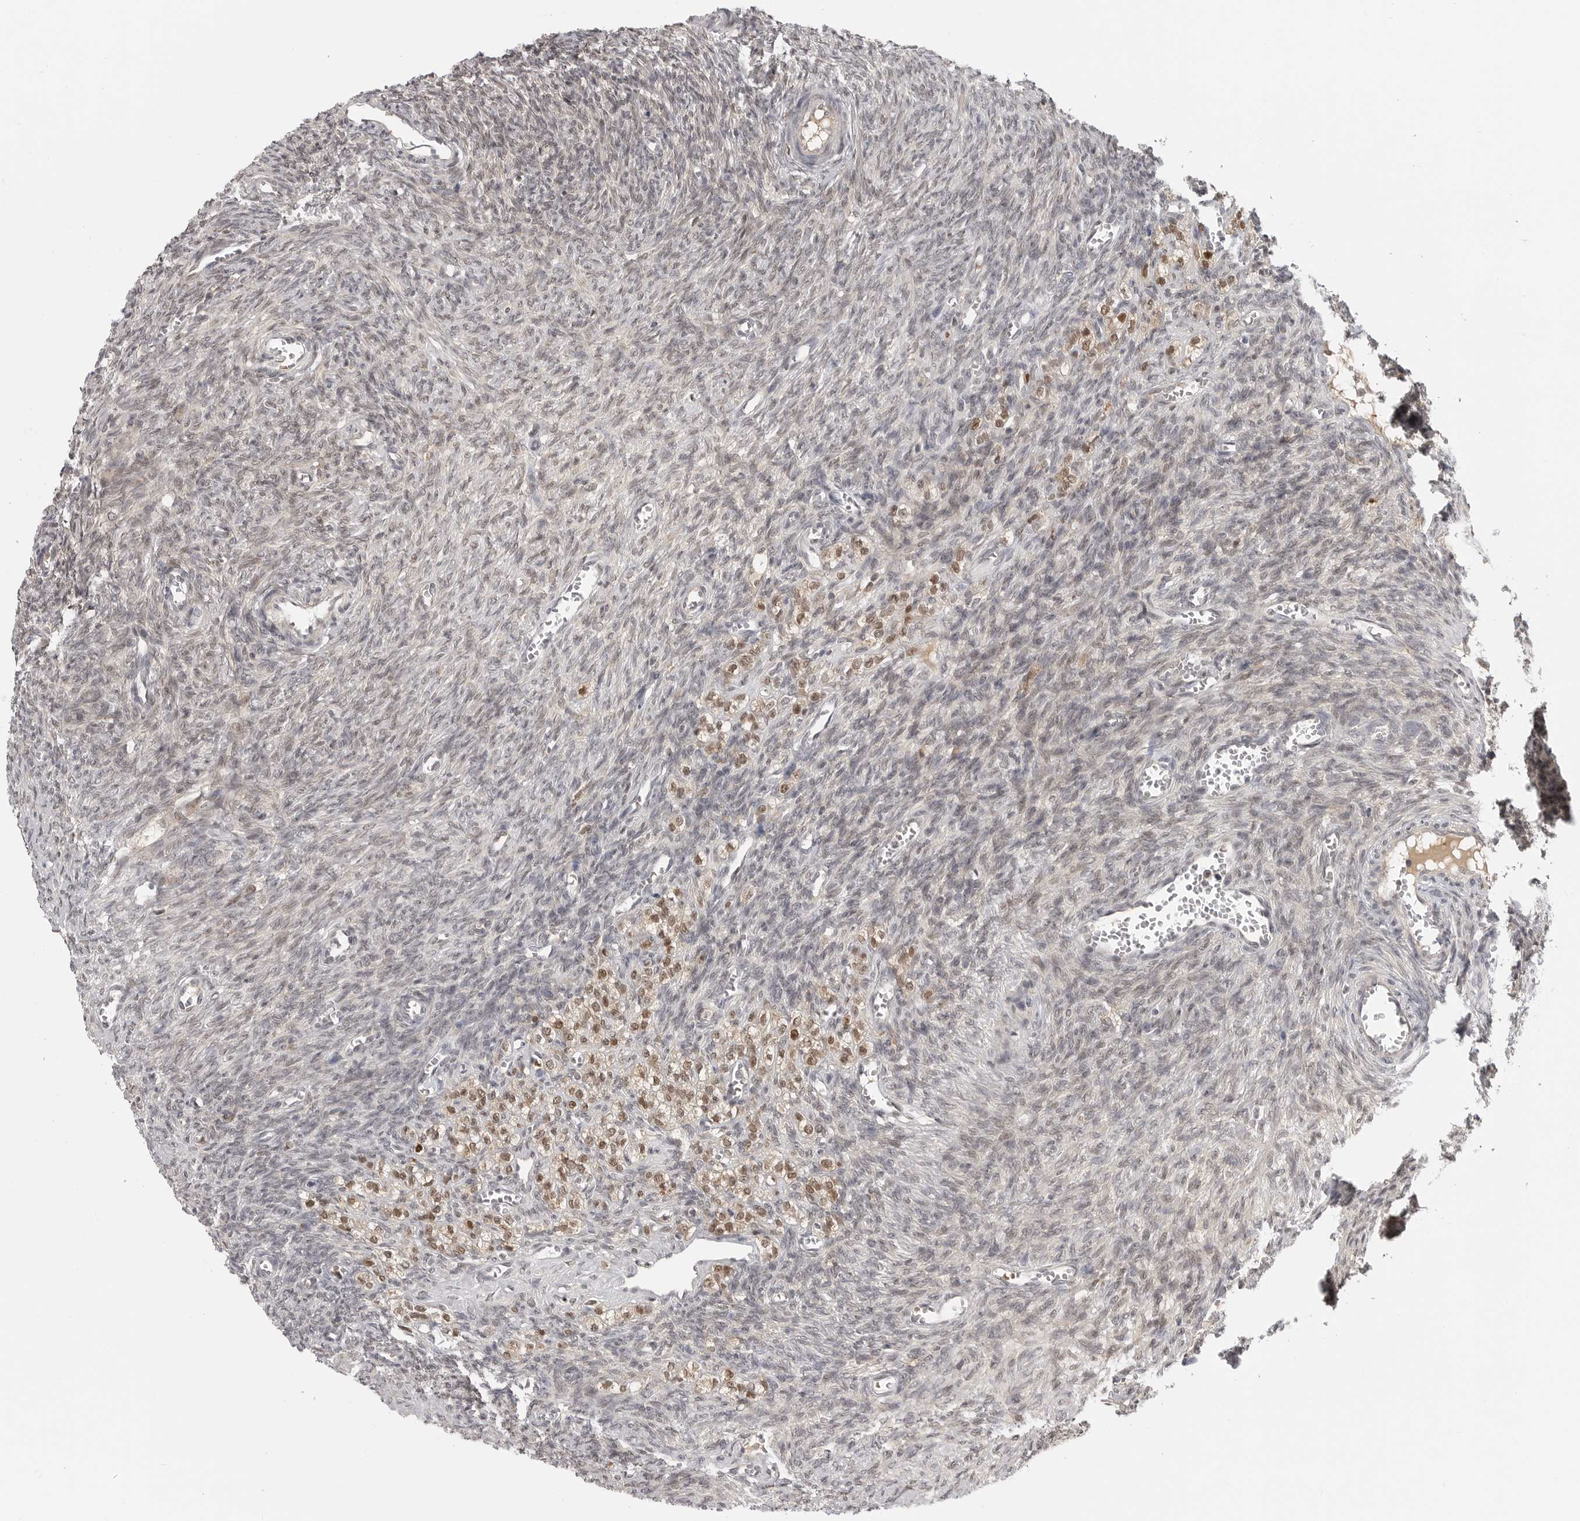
{"staining": {"intensity": "negative", "quantity": "none", "location": "none"}, "tissue": "ovary", "cell_type": "Ovarian stroma cells", "image_type": "normal", "snomed": [{"axis": "morphology", "description": "Normal tissue, NOS"}, {"axis": "topography", "description": "Ovary"}], "caption": "The immunohistochemistry (IHC) histopathology image has no significant staining in ovarian stroma cells of ovary.", "gene": "CTIF", "patient": {"sex": "female", "age": 27}}